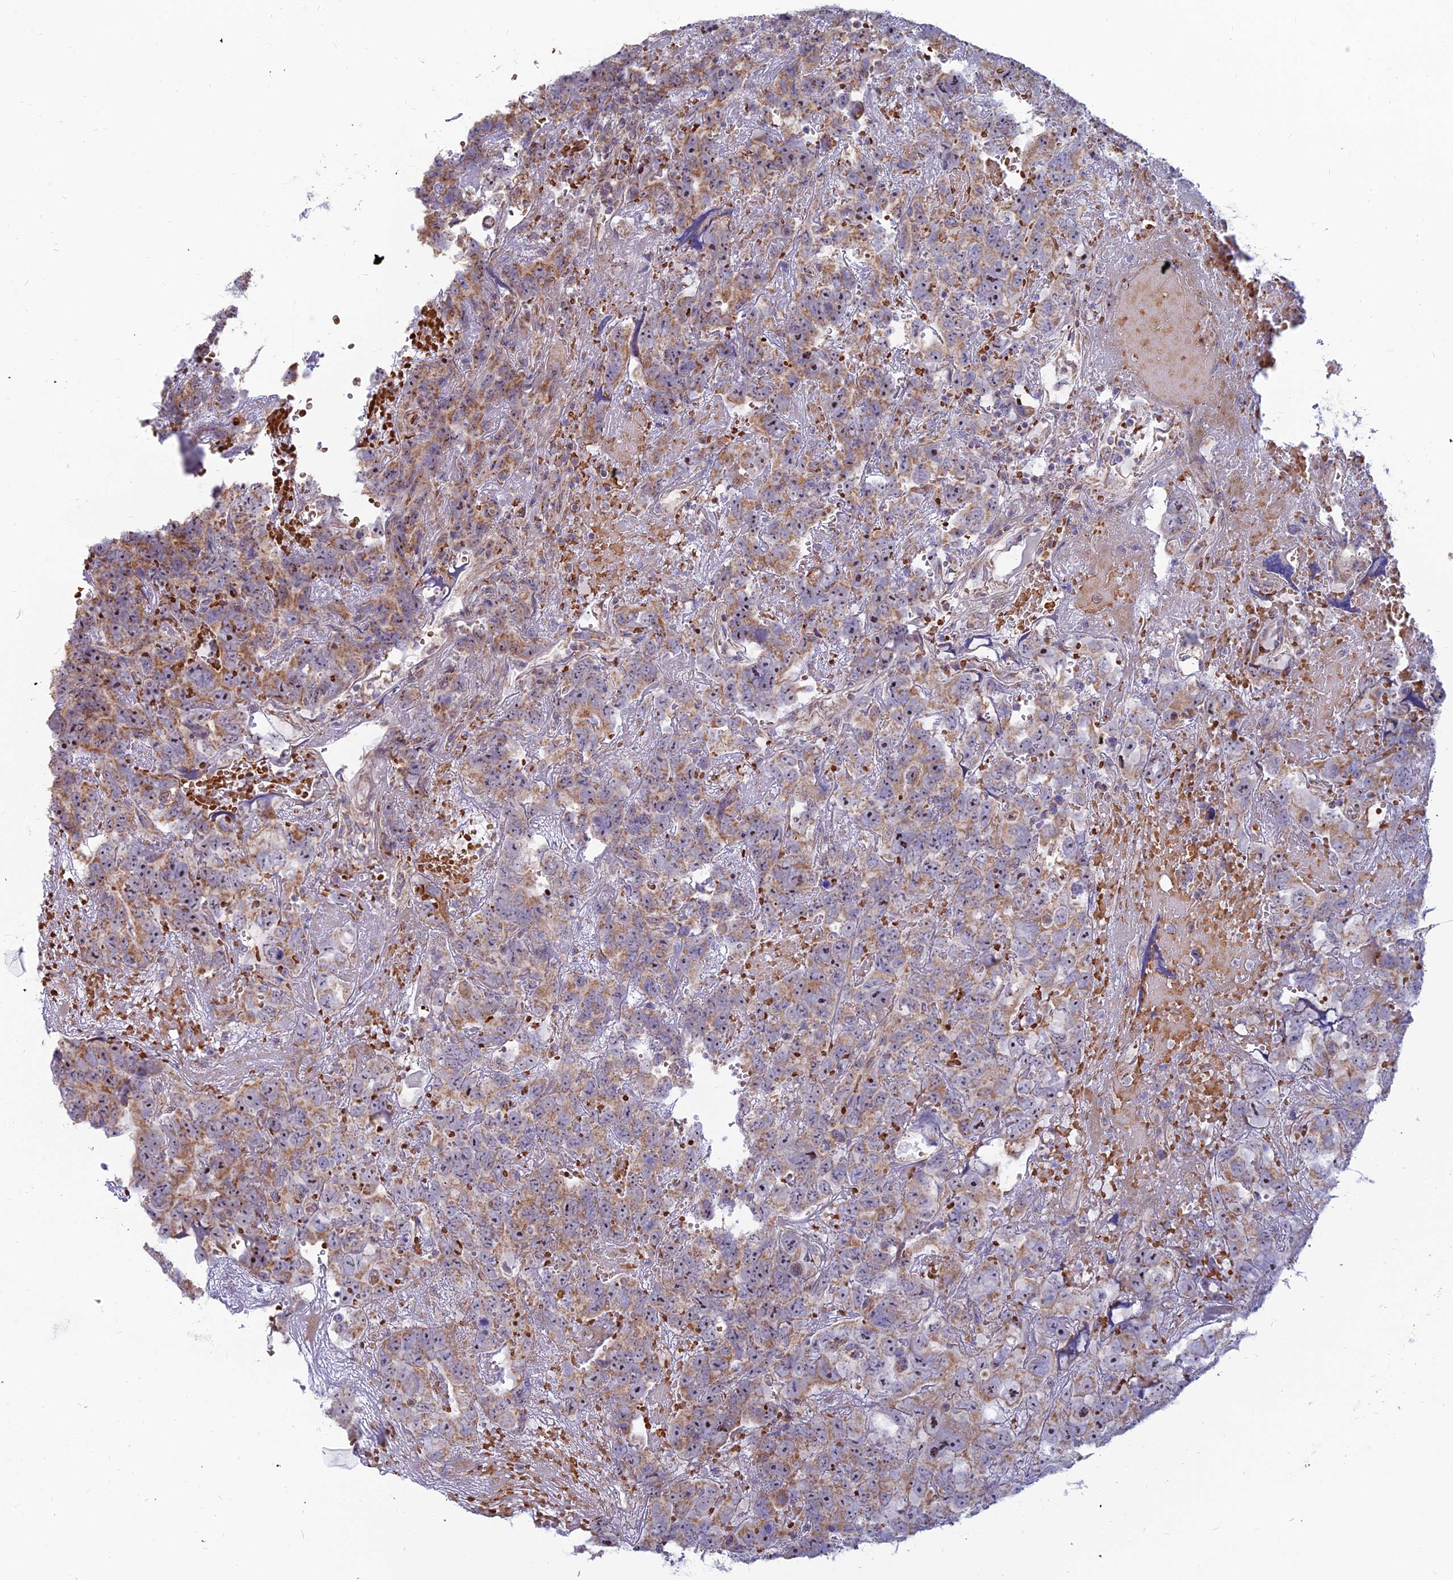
{"staining": {"intensity": "moderate", "quantity": ">75%", "location": "cytoplasmic/membranous"}, "tissue": "testis cancer", "cell_type": "Tumor cells", "image_type": "cancer", "snomed": [{"axis": "morphology", "description": "Carcinoma, Embryonal, NOS"}, {"axis": "topography", "description": "Testis"}], "caption": "Protein staining shows moderate cytoplasmic/membranous positivity in about >75% of tumor cells in testis cancer (embryonal carcinoma).", "gene": "SLC35F4", "patient": {"sex": "male", "age": 45}}